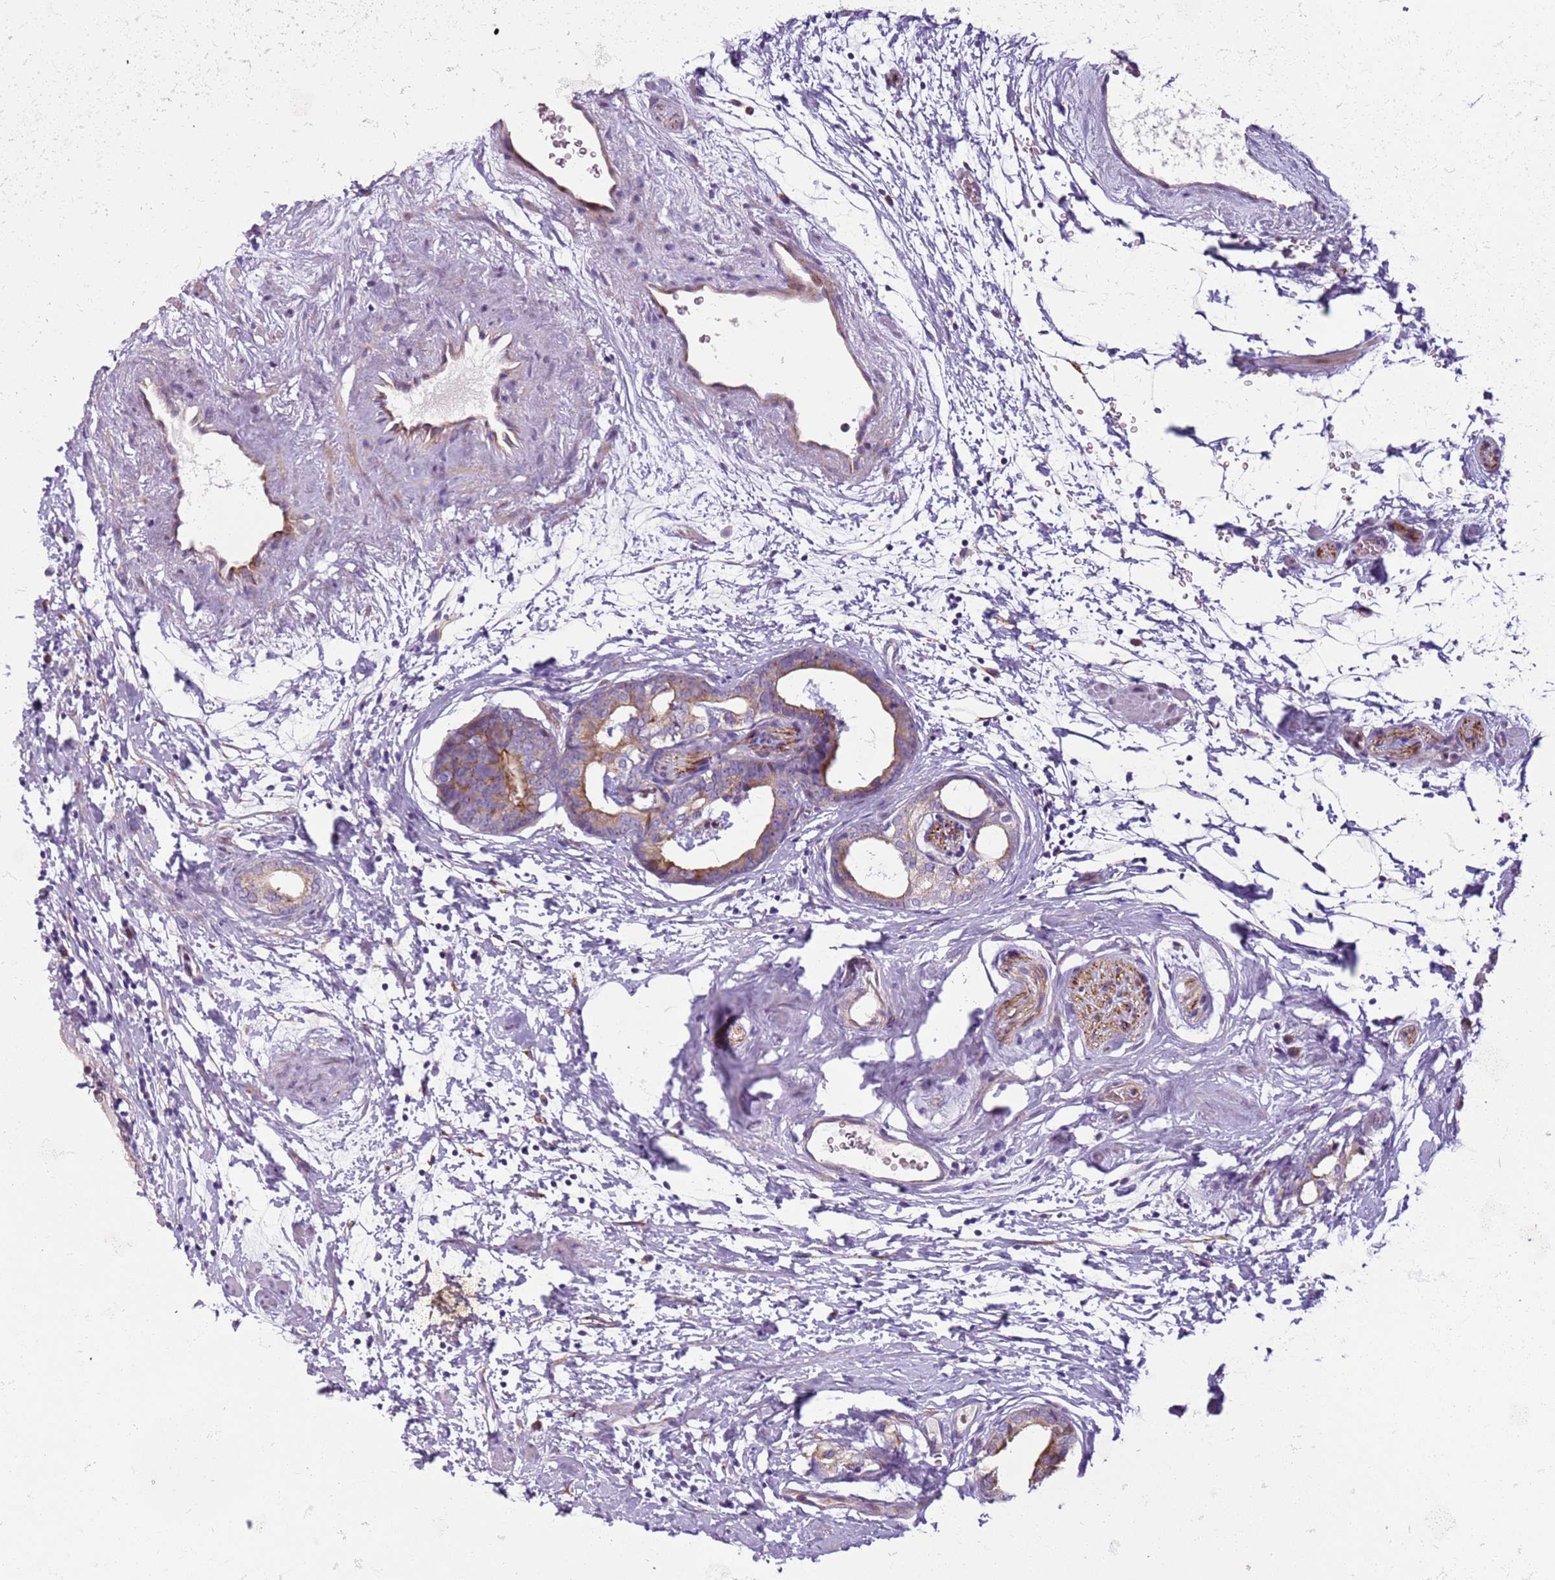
{"staining": {"intensity": "moderate", "quantity": ">75%", "location": "cytoplasmic/membranous"}, "tissue": "prostate cancer", "cell_type": "Tumor cells", "image_type": "cancer", "snomed": [{"axis": "morphology", "description": "Adenocarcinoma, Low grade"}, {"axis": "topography", "description": "Prostate"}], "caption": "Immunohistochemistry photomicrograph of human adenocarcinoma (low-grade) (prostate) stained for a protein (brown), which displays medium levels of moderate cytoplasmic/membranous staining in approximately >75% of tumor cells.", "gene": "TMEM200C", "patient": {"sex": "male", "age": 63}}